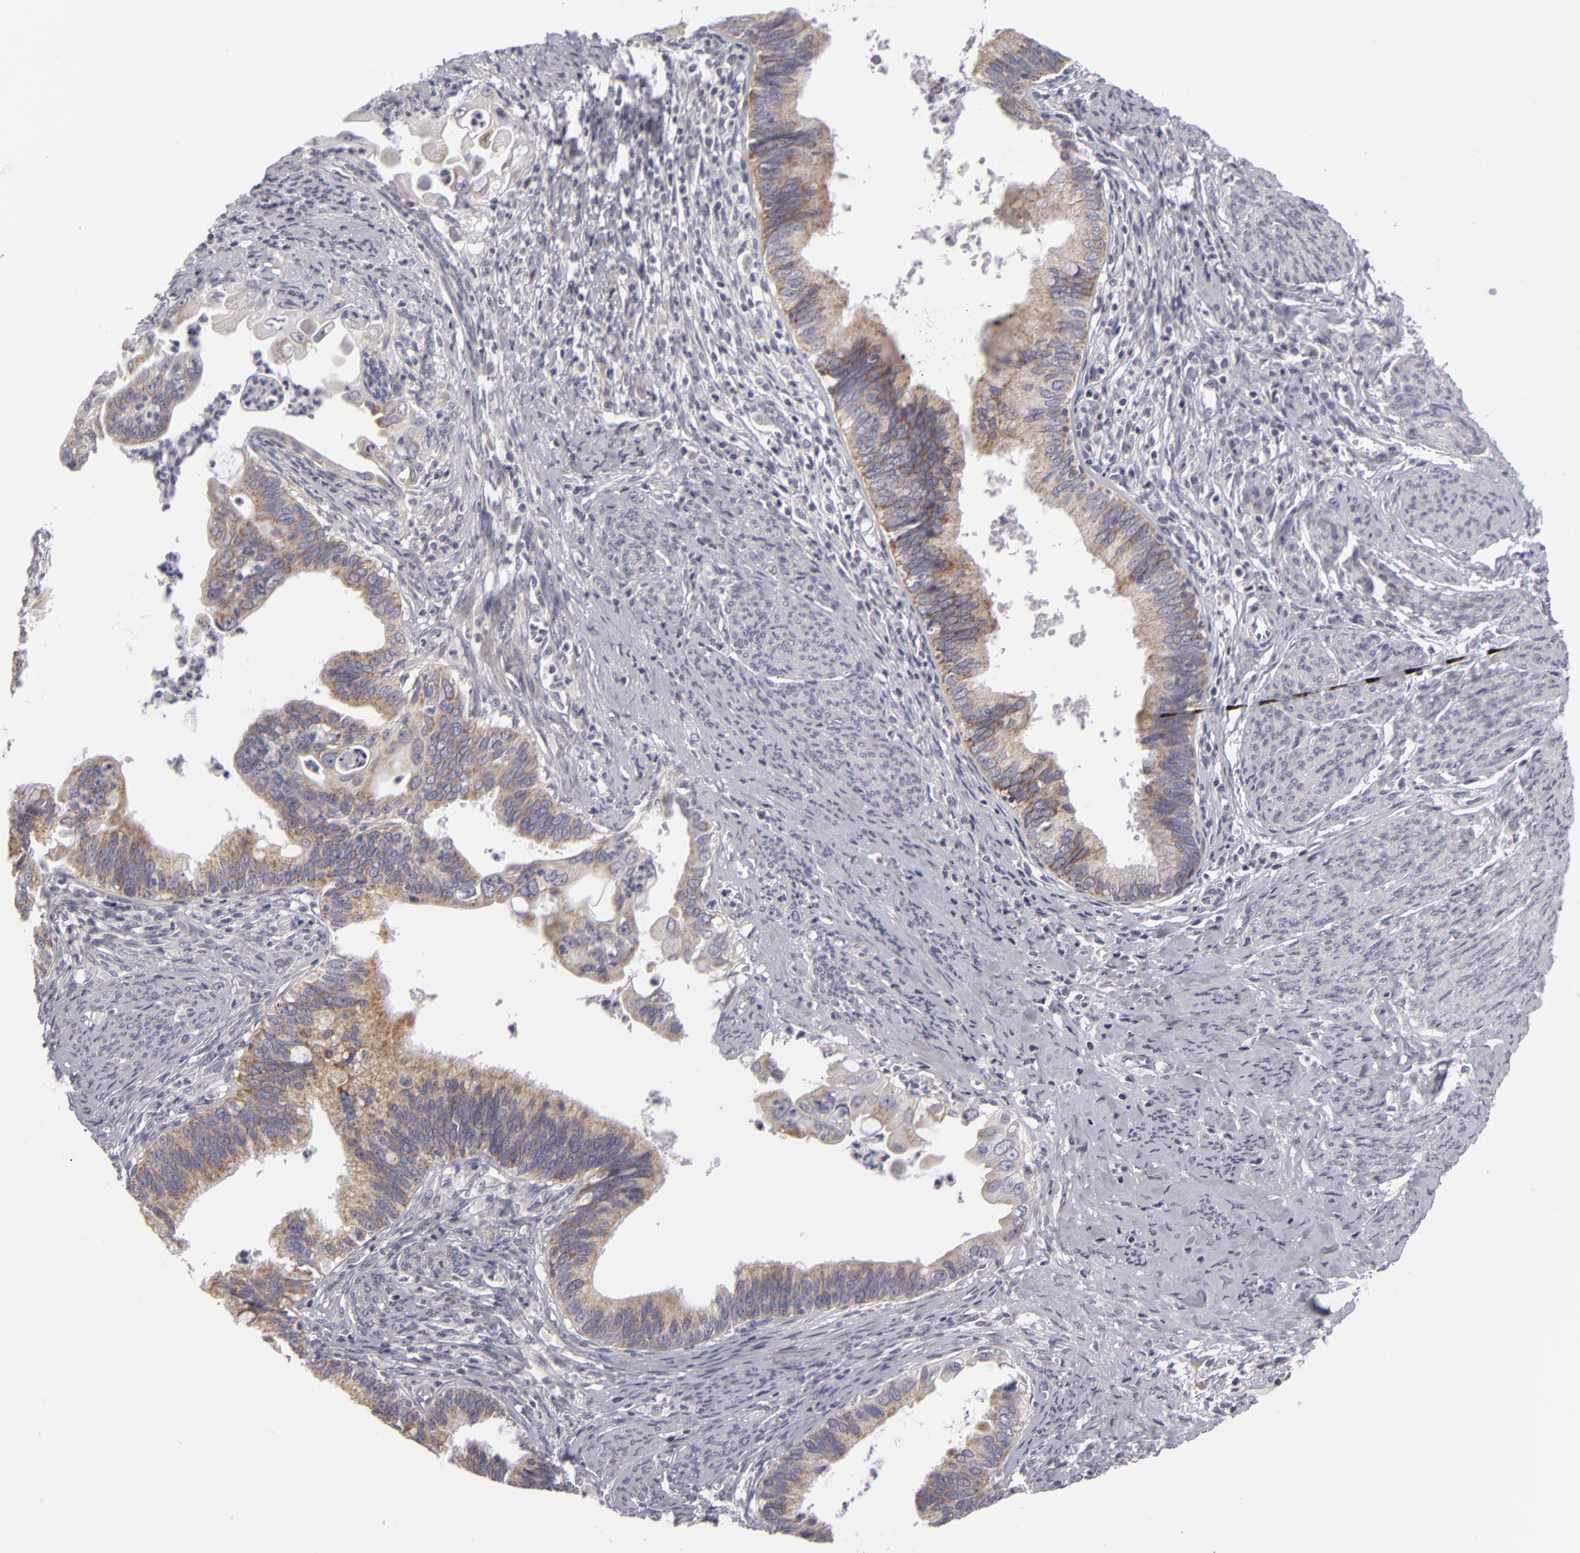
{"staining": {"intensity": "weak", "quantity": ">75%", "location": "cytoplasmic/membranous"}, "tissue": "cervical cancer", "cell_type": "Tumor cells", "image_type": "cancer", "snomed": [{"axis": "morphology", "description": "Adenocarcinoma, NOS"}, {"axis": "topography", "description": "Cervix"}], "caption": "This is an image of IHC staining of cervical adenocarcinoma, which shows weak positivity in the cytoplasmic/membranous of tumor cells.", "gene": "ATP2B3", "patient": {"sex": "female", "age": 47}}